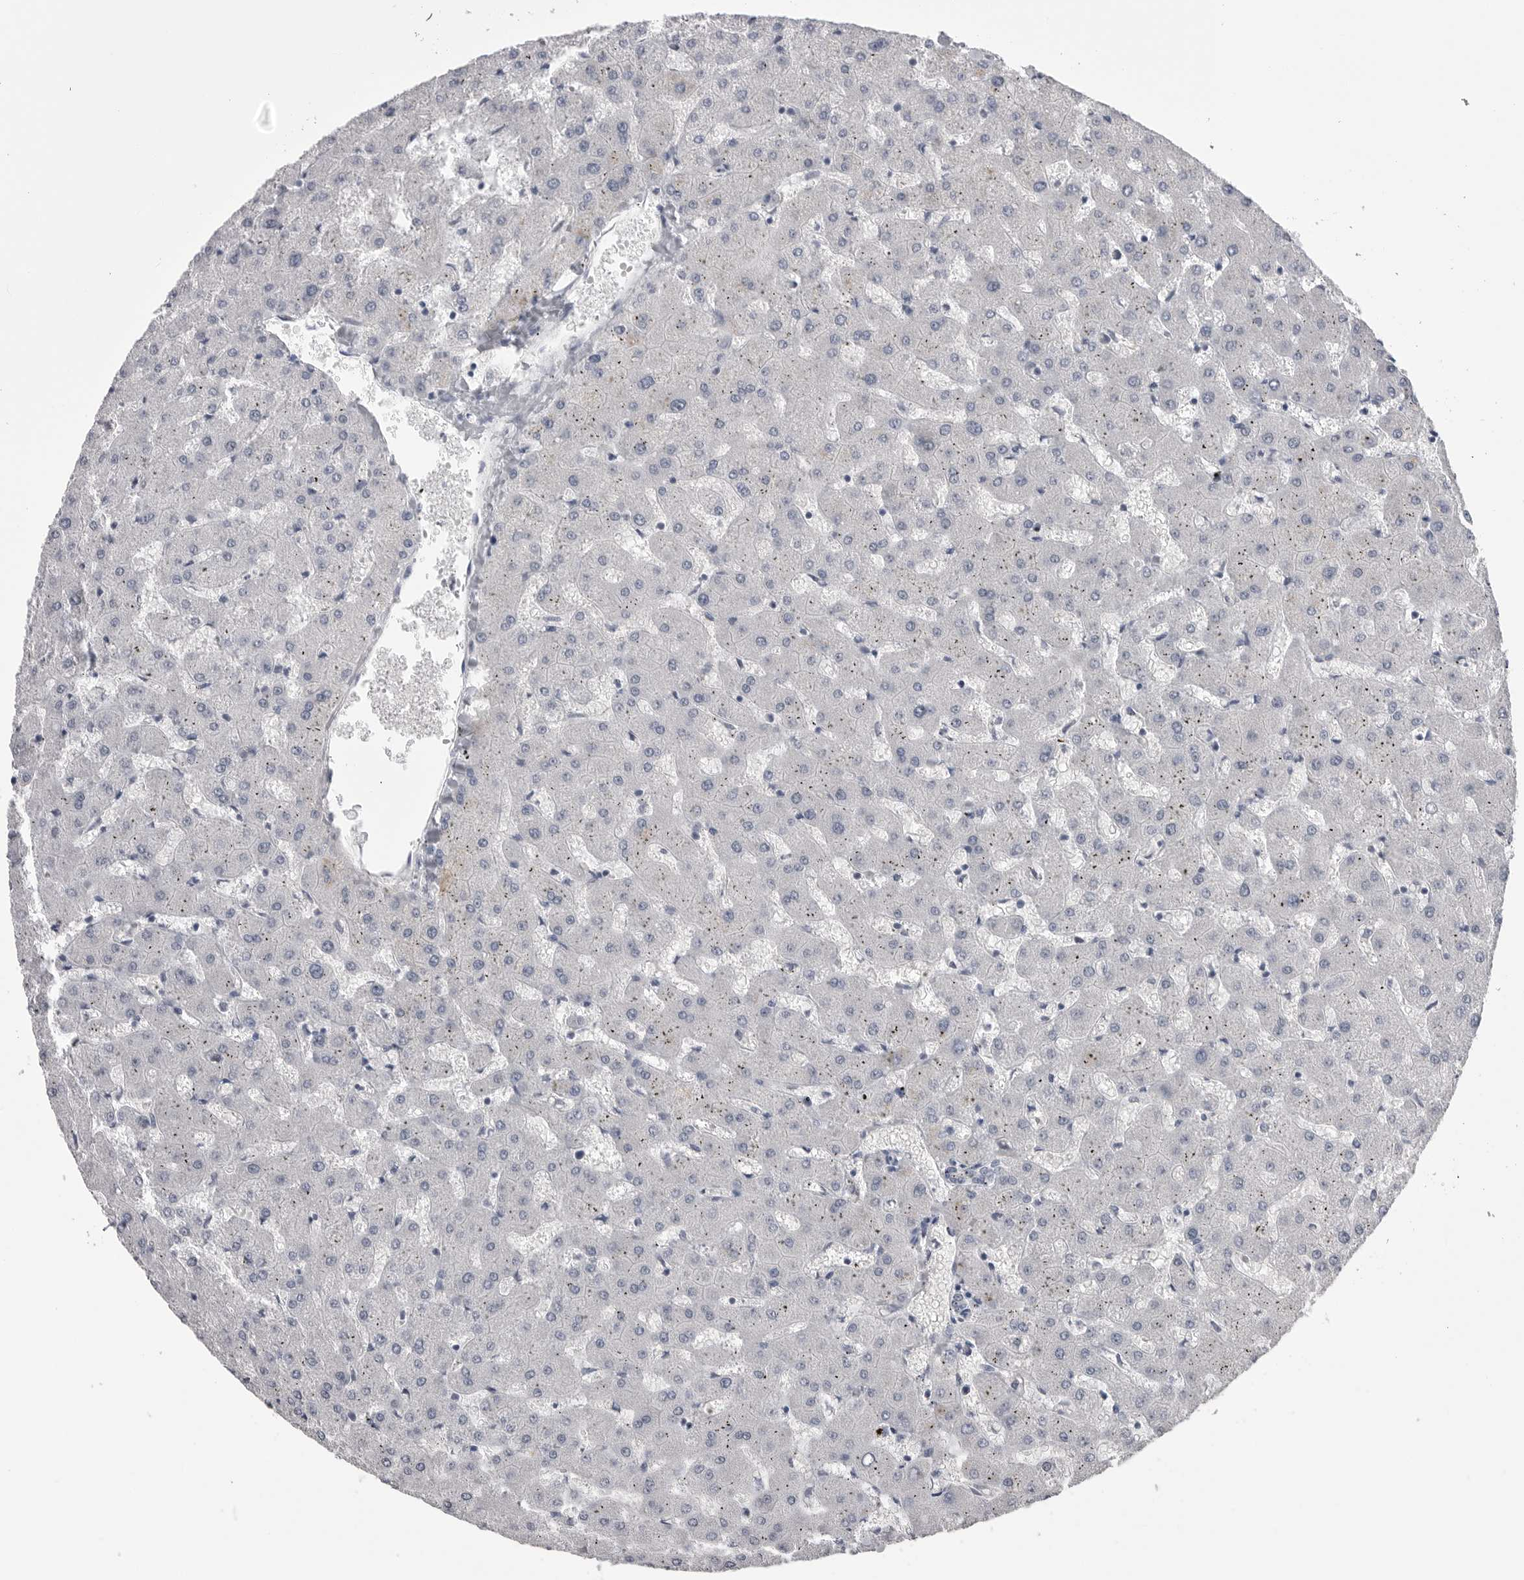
{"staining": {"intensity": "negative", "quantity": "none", "location": "none"}, "tissue": "liver", "cell_type": "Cholangiocytes", "image_type": "normal", "snomed": [{"axis": "morphology", "description": "Normal tissue, NOS"}, {"axis": "topography", "description": "Liver"}], "caption": "This is an immunohistochemistry histopathology image of normal liver. There is no positivity in cholangiocytes.", "gene": "DLG2", "patient": {"sex": "female", "age": 63}}